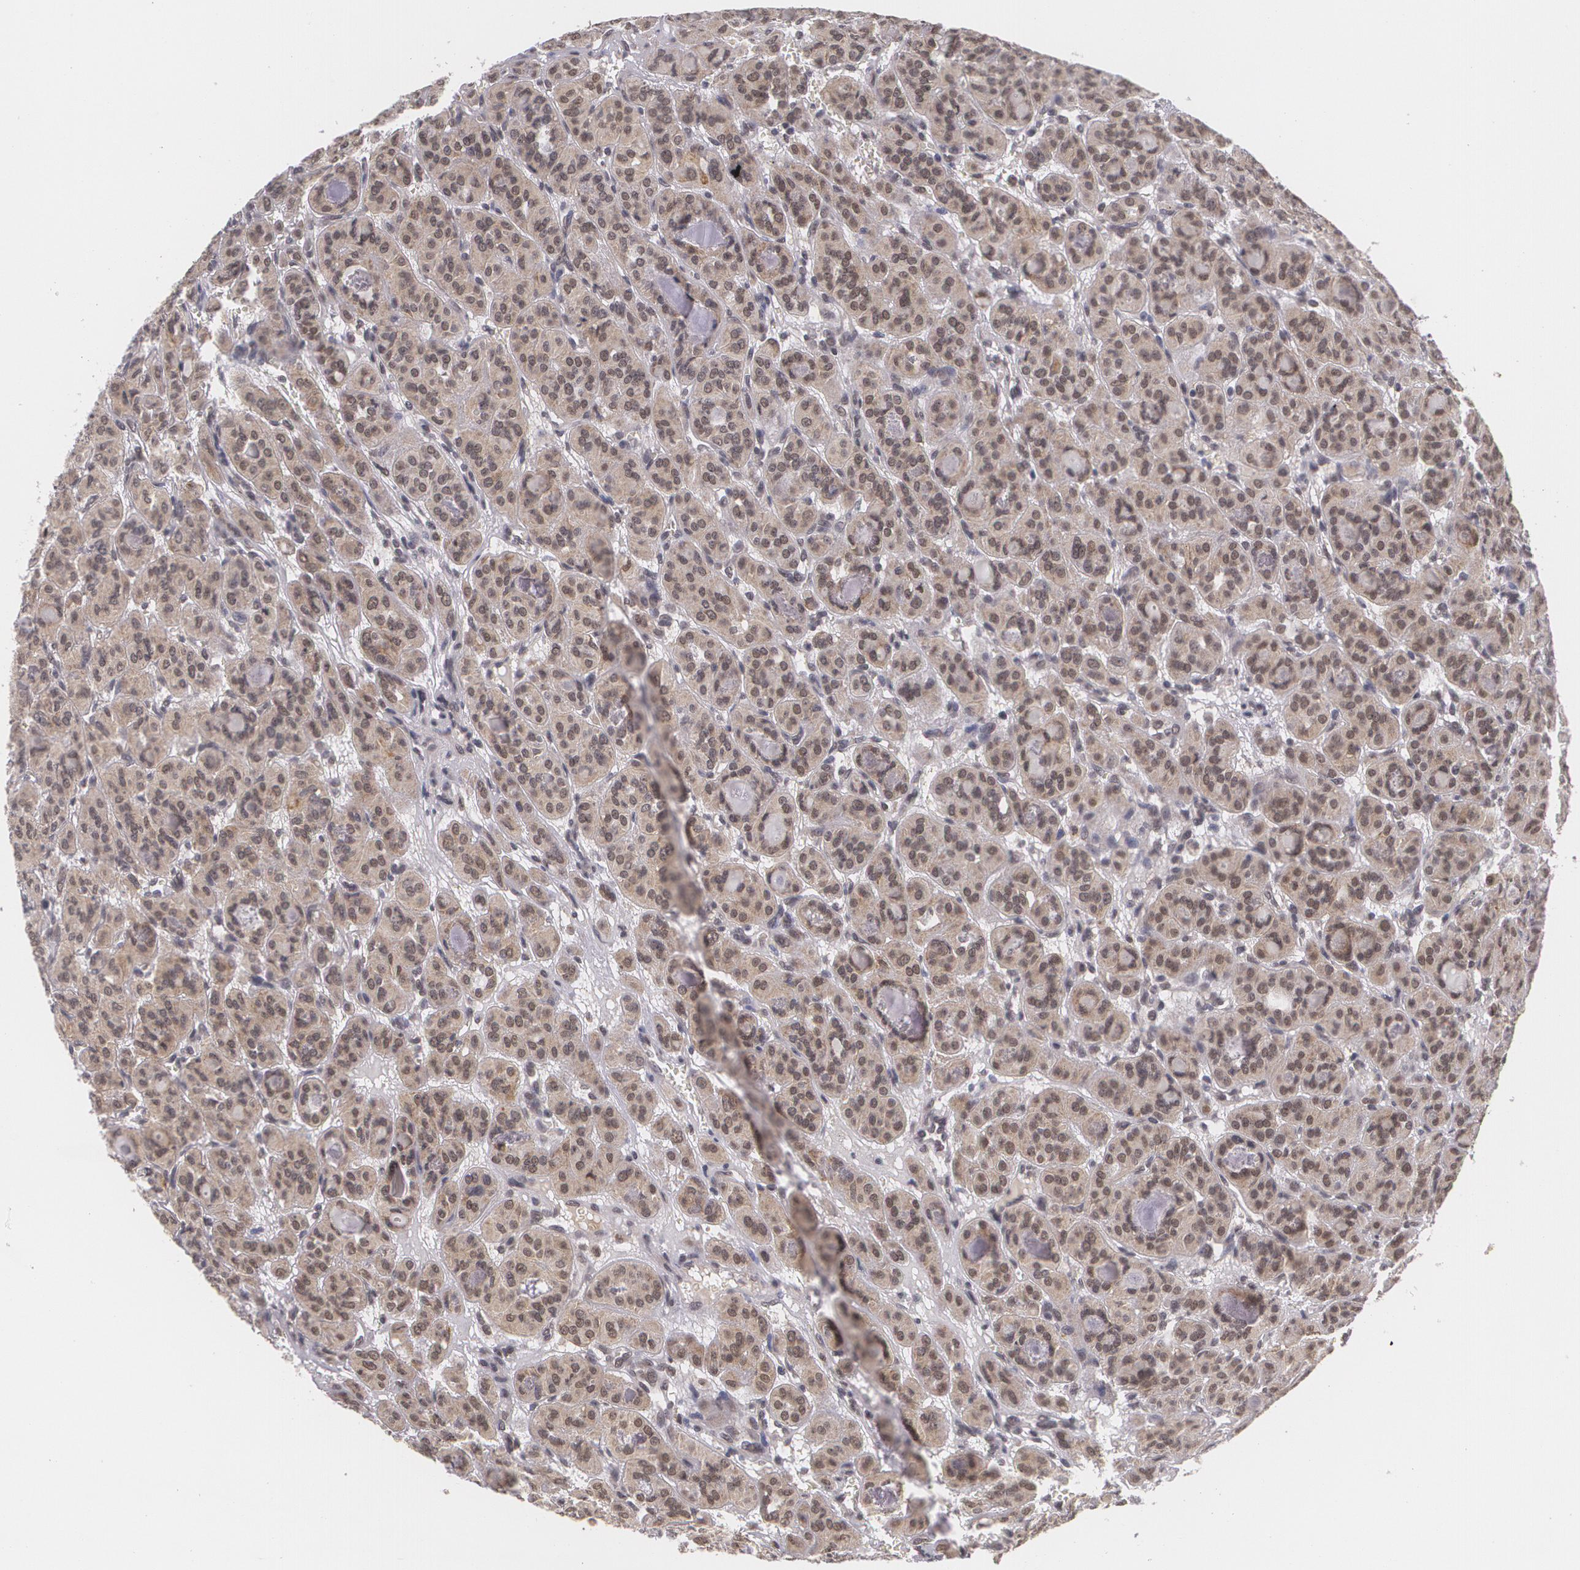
{"staining": {"intensity": "weak", "quantity": "25%-75%", "location": "cytoplasmic/membranous,nuclear"}, "tissue": "thyroid cancer", "cell_type": "Tumor cells", "image_type": "cancer", "snomed": [{"axis": "morphology", "description": "Follicular adenoma carcinoma, NOS"}, {"axis": "topography", "description": "Thyroid gland"}], "caption": "Weak cytoplasmic/membranous and nuclear staining for a protein is seen in approximately 25%-75% of tumor cells of thyroid cancer using immunohistochemistry.", "gene": "ALX1", "patient": {"sex": "female", "age": 71}}